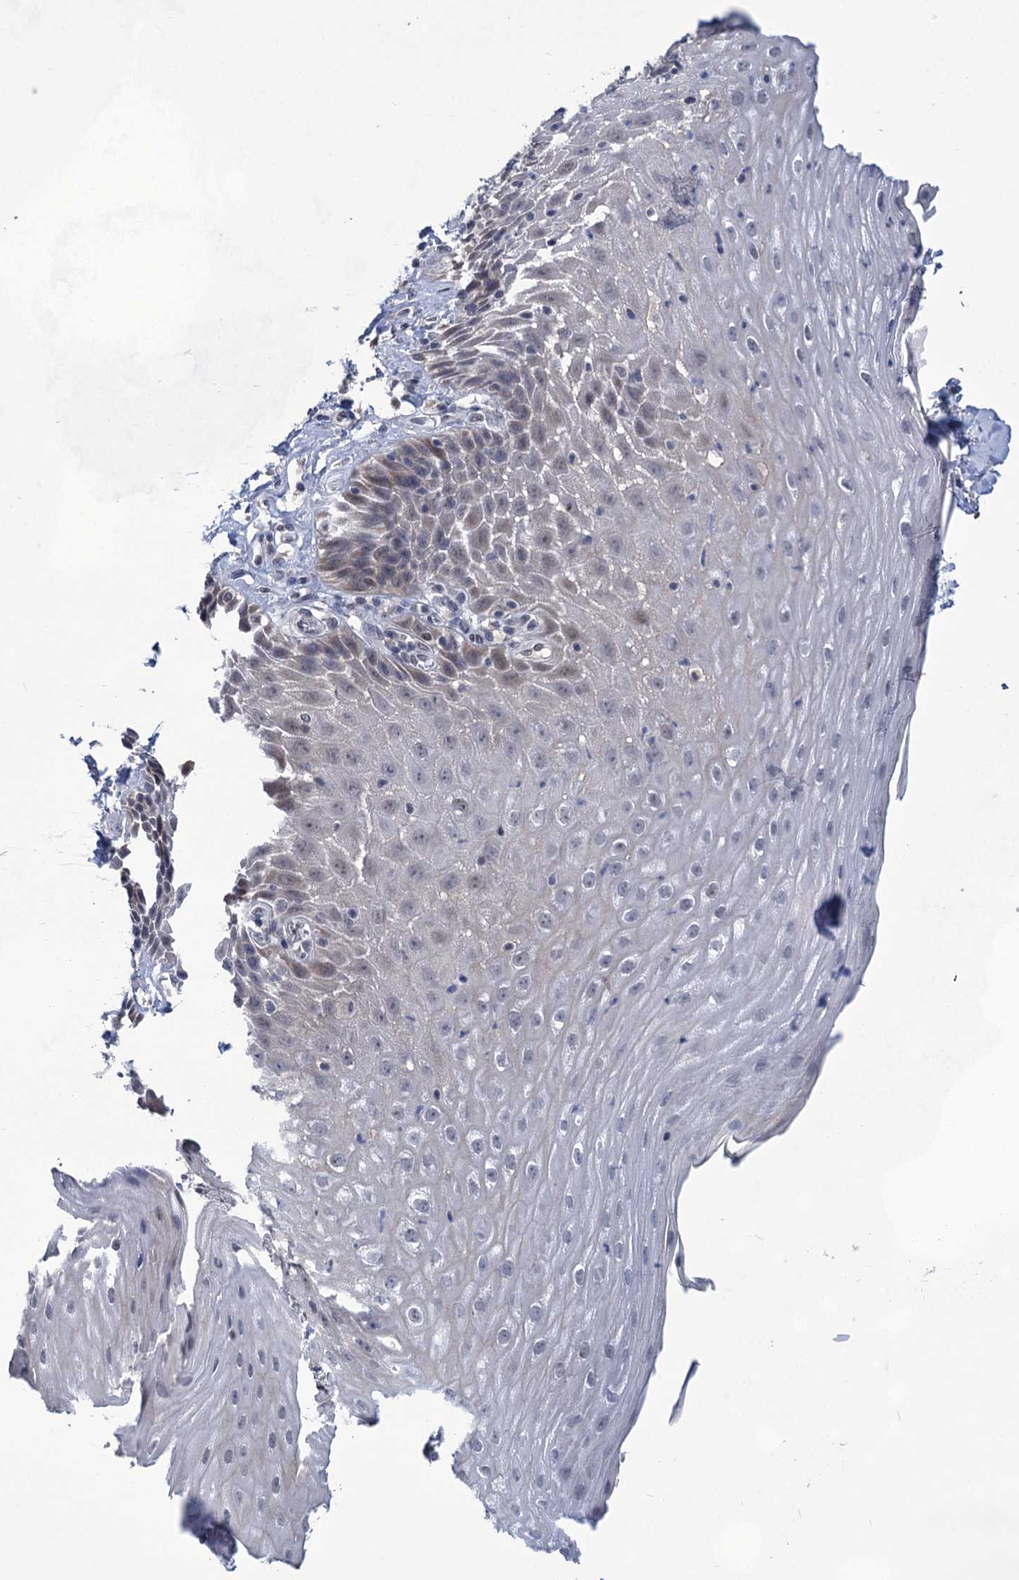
{"staining": {"intensity": "weak", "quantity": "<25%", "location": "cytoplasmic/membranous,nuclear"}, "tissue": "esophagus", "cell_type": "Squamous epithelial cells", "image_type": "normal", "snomed": [{"axis": "morphology", "description": "Normal tissue, NOS"}, {"axis": "topography", "description": "Esophagus"}], "caption": "Immunohistochemistry of benign human esophagus shows no staining in squamous epithelial cells. The staining was performed using DAB (3,3'-diaminobenzidine) to visualize the protein expression in brown, while the nuclei were stained in blue with hematoxylin (Magnification: 20x).", "gene": "TTC17", "patient": {"sex": "female", "age": 61}}